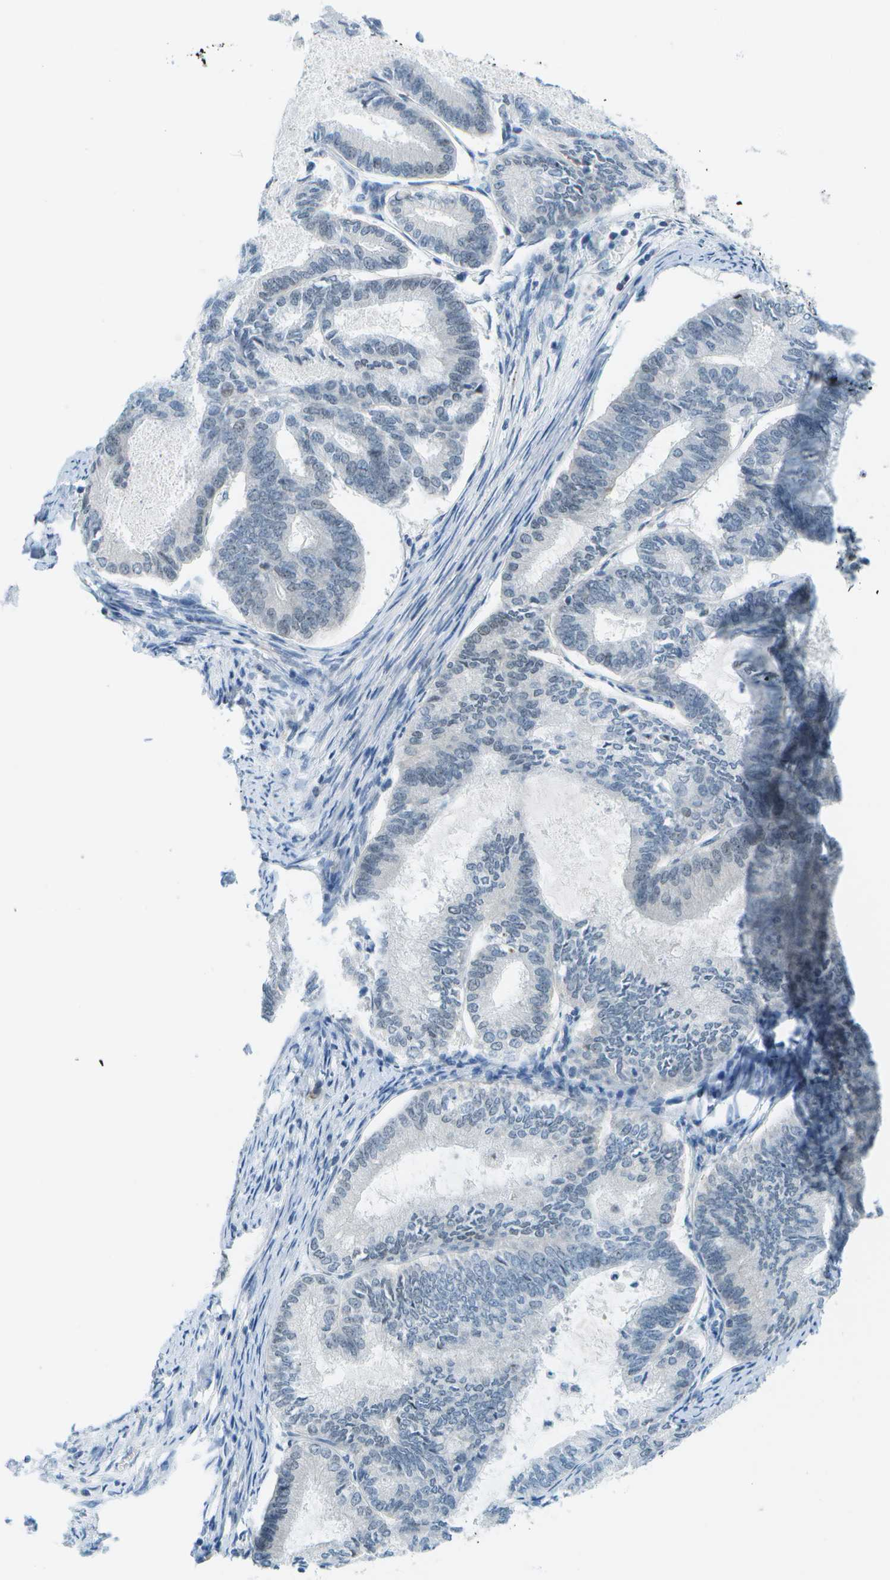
{"staining": {"intensity": "negative", "quantity": "none", "location": "none"}, "tissue": "endometrial cancer", "cell_type": "Tumor cells", "image_type": "cancer", "snomed": [{"axis": "morphology", "description": "Adenocarcinoma, NOS"}, {"axis": "topography", "description": "Endometrium"}], "caption": "Immunohistochemistry (IHC) photomicrograph of neoplastic tissue: human endometrial cancer stained with DAB exhibits no significant protein staining in tumor cells. Nuclei are stained in blue.", "gene": "PITHD1", "patient": {"sex": "female", "age": 86}}